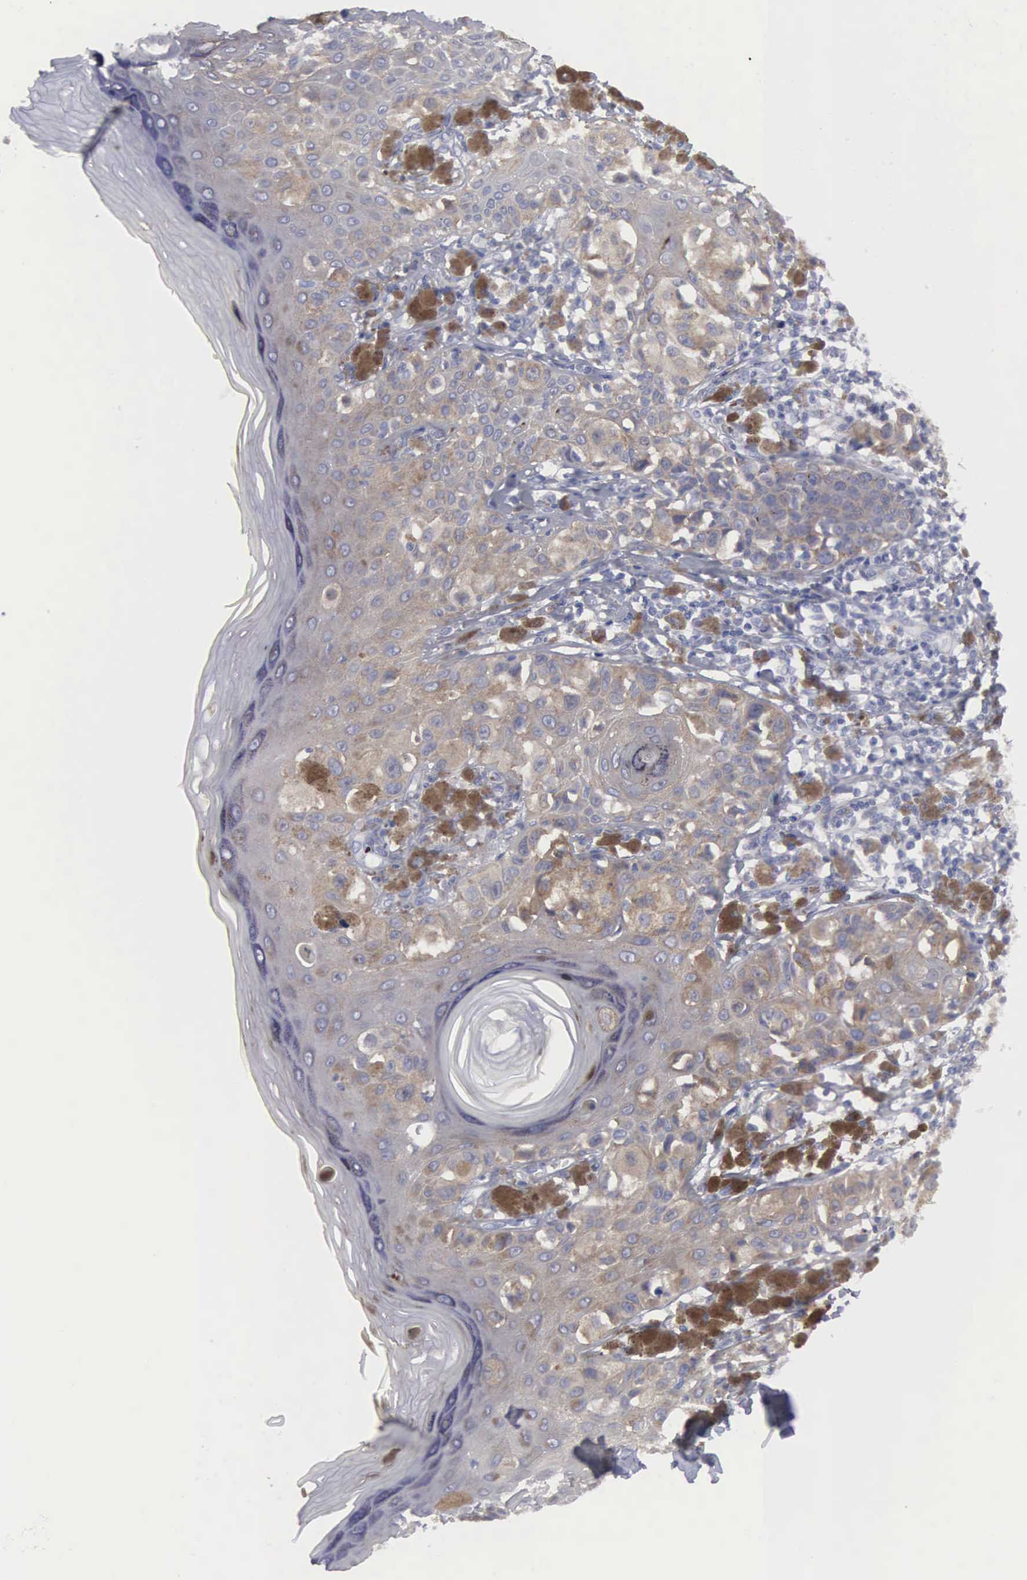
{"staining": {"intensity": "moderate", "quantity": ">75%", "location": "cytoplasmic/membranous"}, "tissue": "melanoma", "cell_type": "Tumor cells", "image_type": "cancer", "snomed": [{"axis": "morphology", "description": "Malignant melanoma, NOS"}, {"axis": "topography", "description": "Skin"}], "caption": "Malignant melanoma stained with a protein marker exhibits moderate staining in tumor cells.", "gene": "CEP170B", "patient": {"sex": "female", "age": 55}}